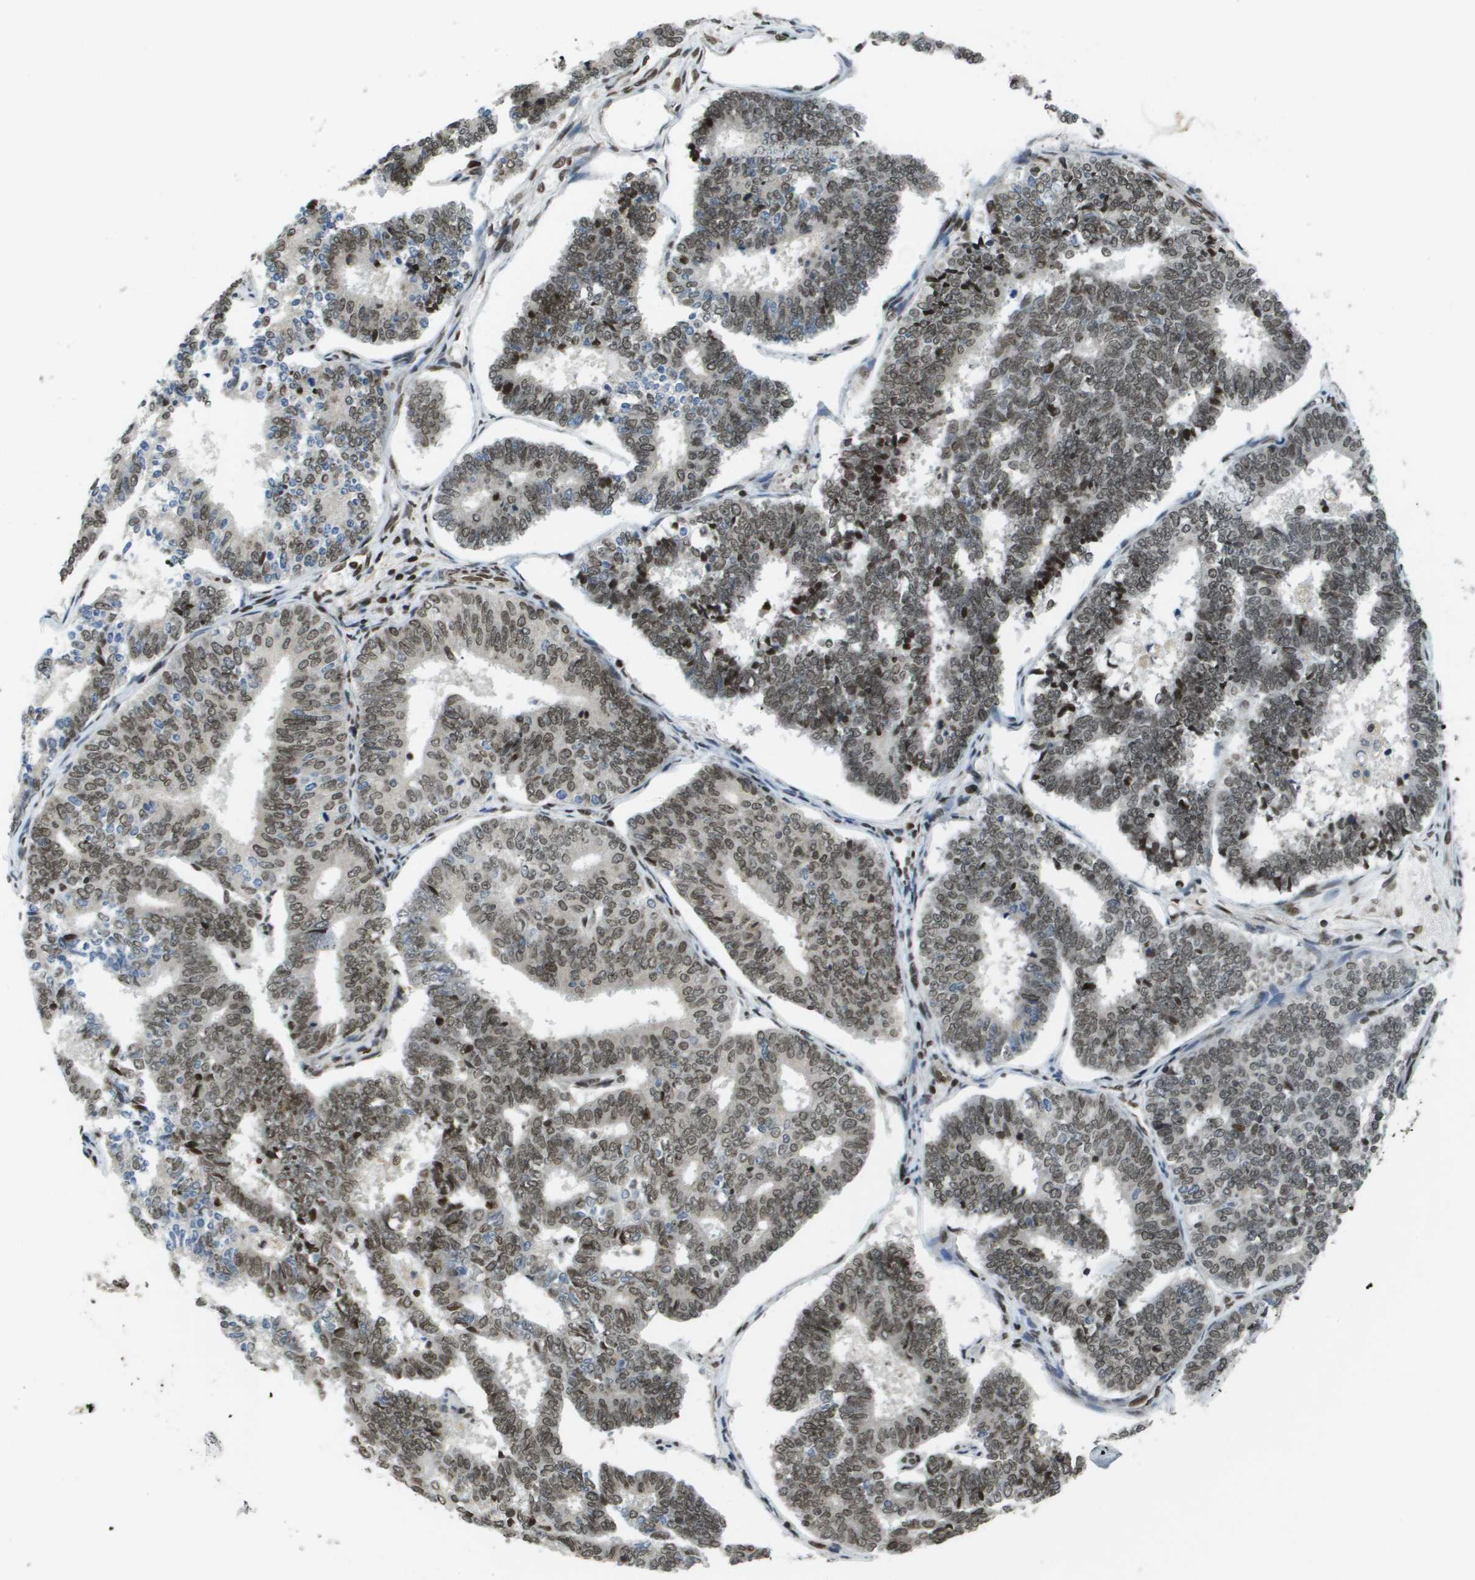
{"staining": {"intensity": "moderate", "quantity": "25%-75%", "location": "nuclear"}, "tissue": "endometrial cancer", "cell_type": "Tumor cells", "image_type": "cancer", "snomed": [{"axis": "morphology", "description": "Adenocarcinoma, NOS"}, {"axis": "topography", "description": "Endometrium"}], "caption": "Immunohistochemical staining of human endometrial cancer (adenocarcinoma) exhibits moderate nuclear protein staining in about 25%-75% of tumor cells.", "gene": "RECQL4", "patient": {"sex": "female", "age": 70}}